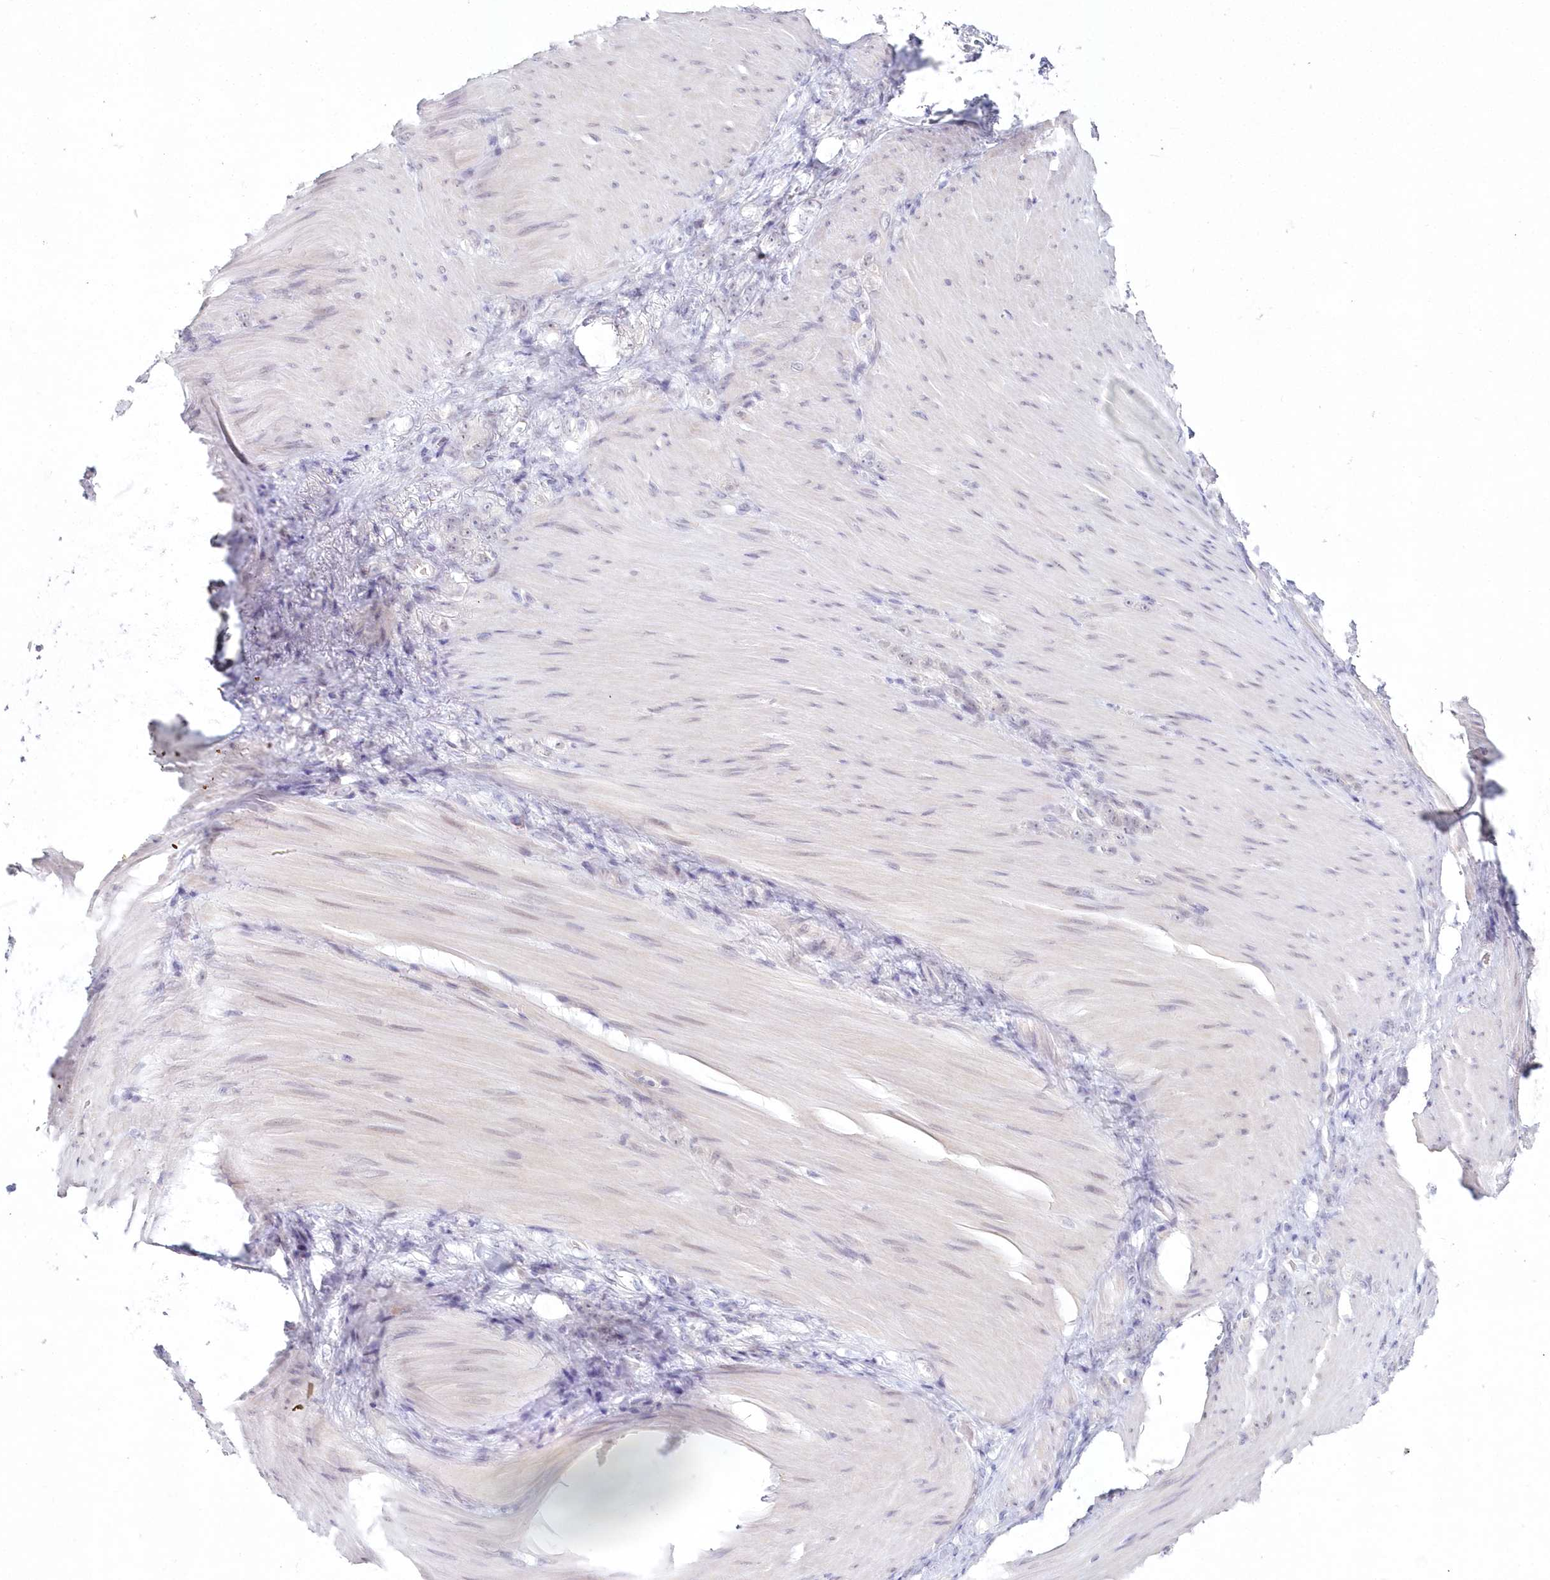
{"staining": {"intensity": "negative", "quantity": "none", "location": "none"}, "tissue": "stomach cancer", "cell_type": "Tumor cells", "image_type": "cancer", "snomed": [{"axis": "morphology", "description": "Normal tissue, NOS"}, {"axis": "morphology", "description": "Adenocarcinoma, NOS"}, {"axis": "topography", "description": "Stomach"}], "caption": "There is no significant expression in tumor cells of stomach cancer. (Stains: DAB (3,3'-diaminobenzidine) immunohistochemistry with hematoxylin counter stain, Microscopy: brightfield microscopy at high magnification).", "gene": "HYCC2", "patient": {"sex": "male", "age": 82}}